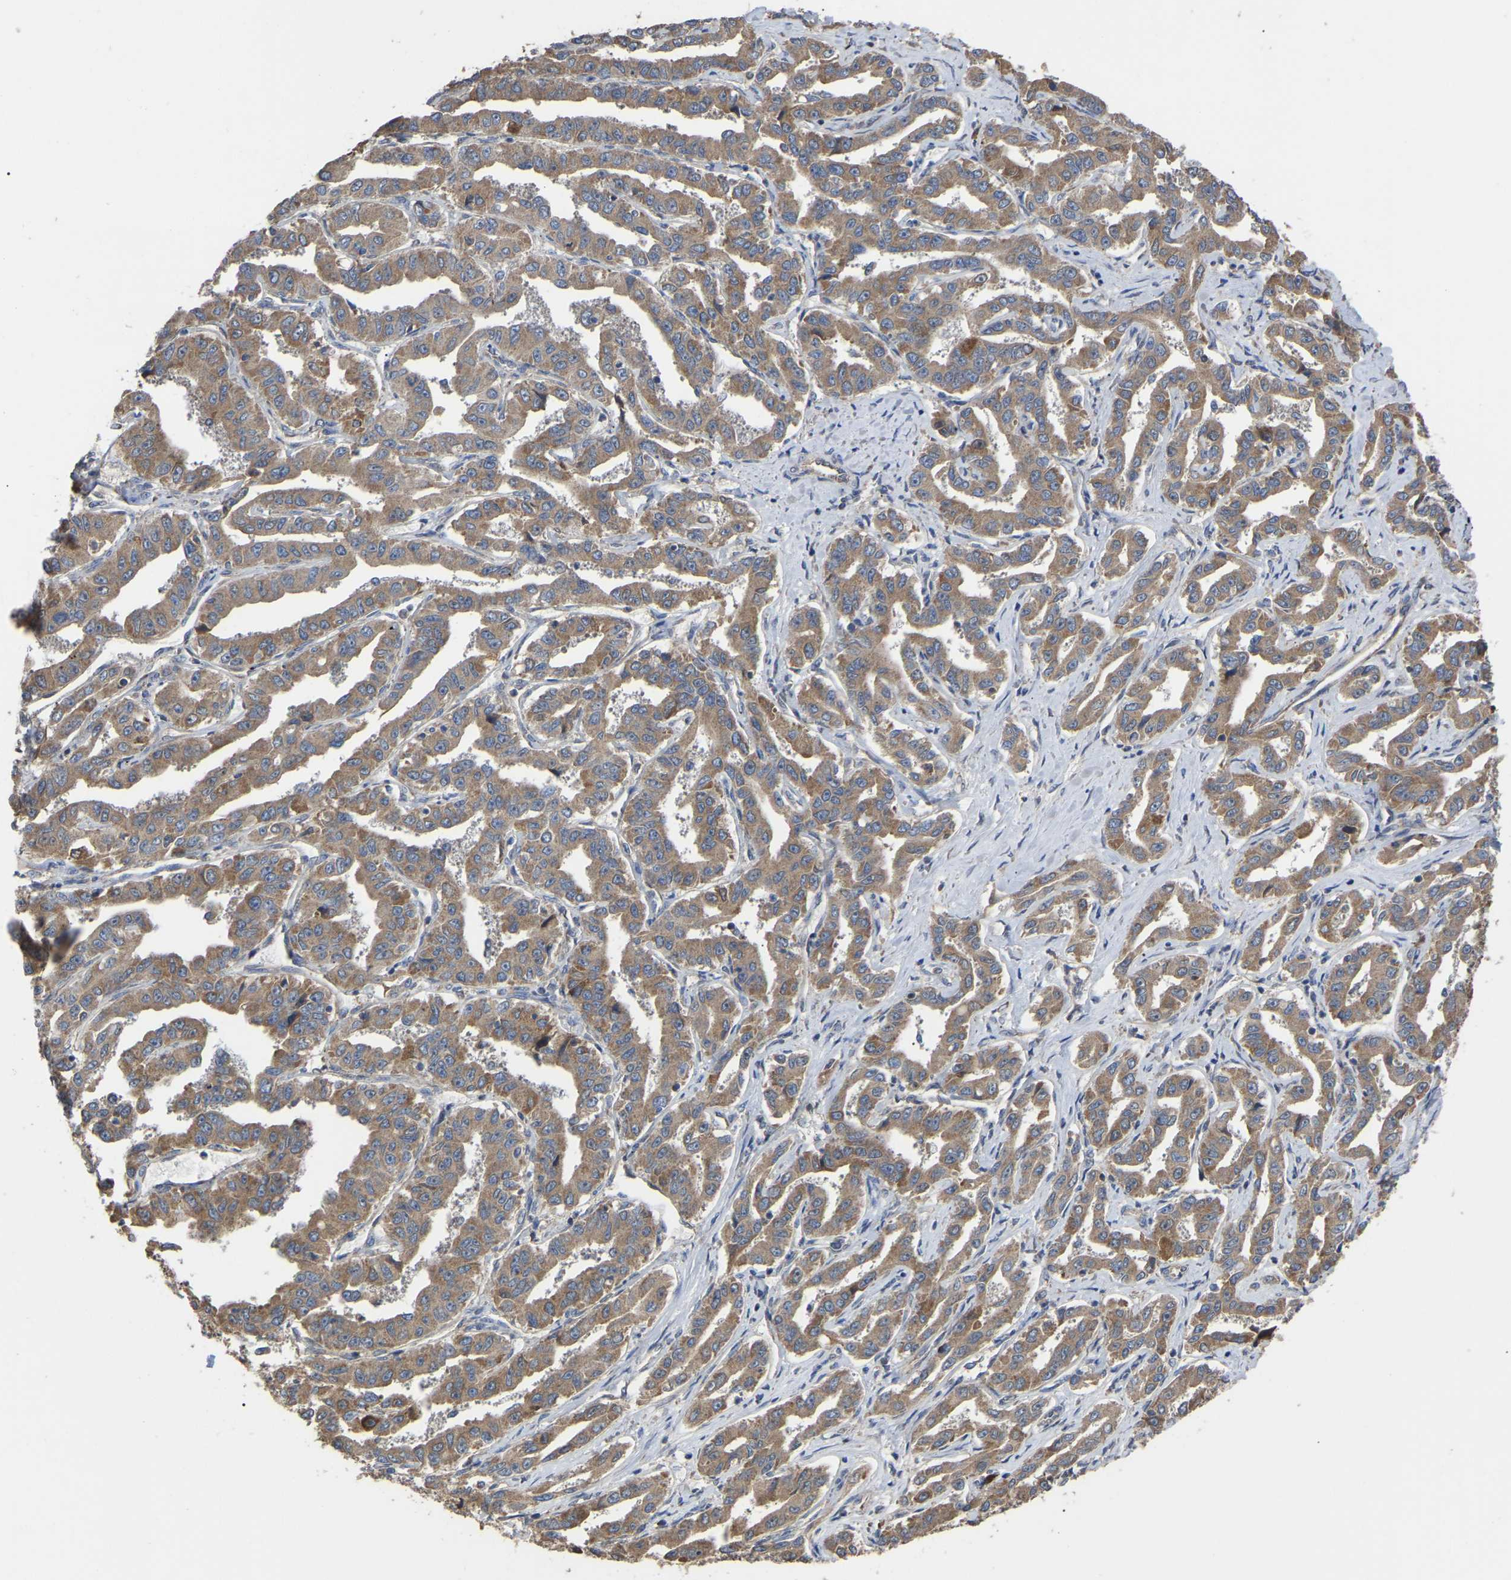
{"staining": {"intensity": "weak", "quantity": ">75%", "location": "cytoplasmic/membranous"}, "tissue": "liver cancer", "cell_type": "Tumor cells", "image_type": "cancer", "snomed": [{"axis": "morphology", "description": "Cholangiocarcinoma"}, {"axis": "topography", "description": "Liver"}], "caption": "Tumor cells exhibit weak cytoplasmic/membranous staining in approximately >75% of cells in liver cholangiocarcinoma.", "gene": "GCC1", "patient": {"sex": "male", "age": 59}}